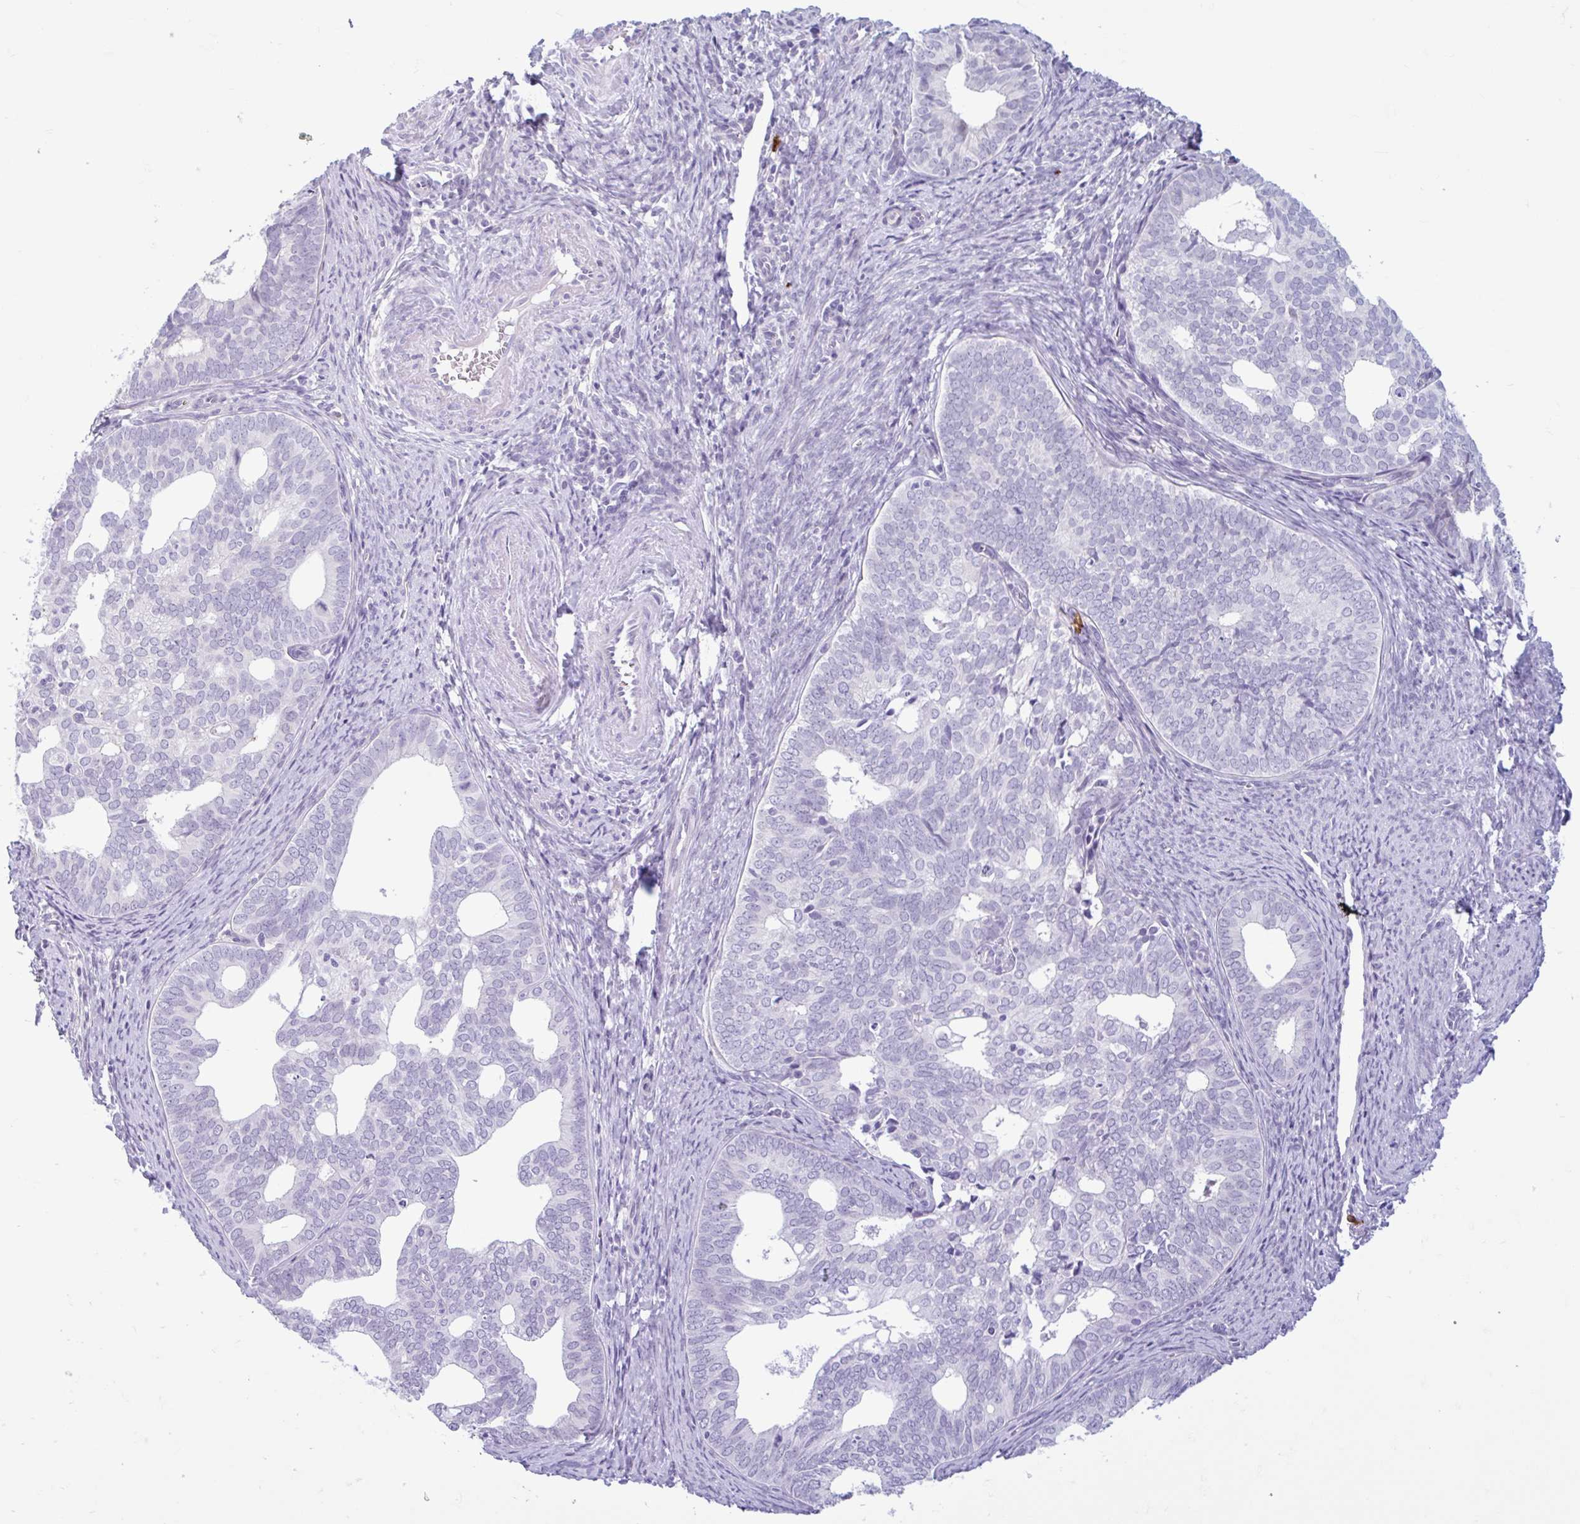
{"staining": {"intensity": "negative", "quantity": "none", "location": "none"}, "tissue": "endometrial cancer", "cell_type": "Tumor cells", "image_type": "cancer", "snomed": [{"axis": "morphology", "description": "Adenocarcinoma, NOS"}, {"axis": "topography", "description": "Endometrium"}], "caption": "Immunohistochemistry (IHC) photomicrograph of human endometrial cancer stained for a protein (brown), which reveals no staining in tumor cells. (Brightfield microscopy of DAB (3,3'-diaminobenzidine) immunohistochemistry (IHC) at high magnification).", "gene": "CEP120", "patient": {"sex": "female", "age": 75}}